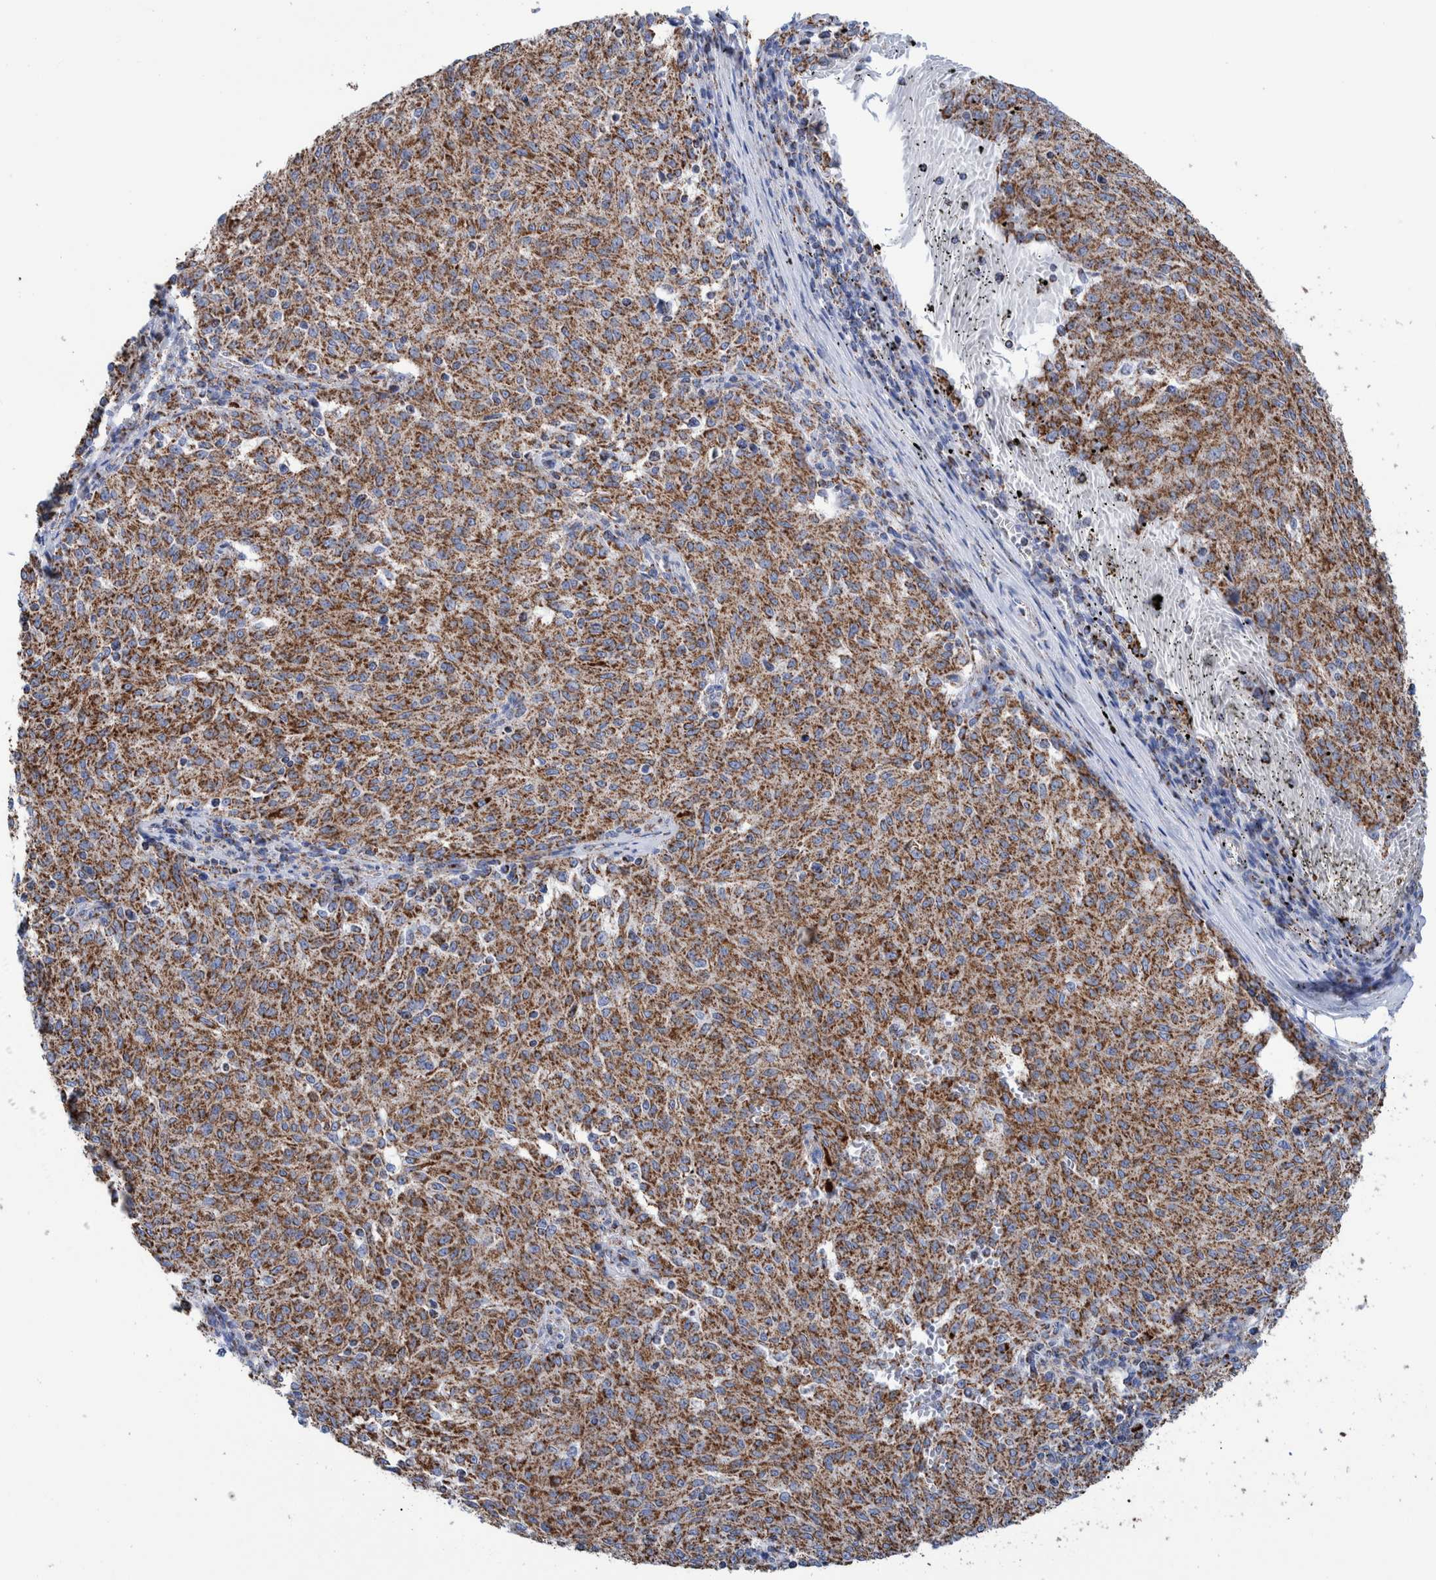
{"staining": {"intensity": "moderate", "quantity": ">75%", "location": "cytoplasmic/membranous"}, "tissue": "melanoma", "cell_type": "Tumor cells", "image_type": "cancer", "snomed": [{"axis": "morphology", "description": "Malignant melanoma, NOS"}, {"axis": "topography", "description": "Skin"}], "caption": "Immunohistochemical staining of malignant melanoma reveals medium levels of moderate cytoplasmic/membranous protein positivity in approximately >75% of tumor cells. (DAB (3,3'-diaminobenzidine) = brown stain, brightfield microscopy at high magnification).", "gene": "DECR1", "patient": {"sex": "female", "age": 72}}